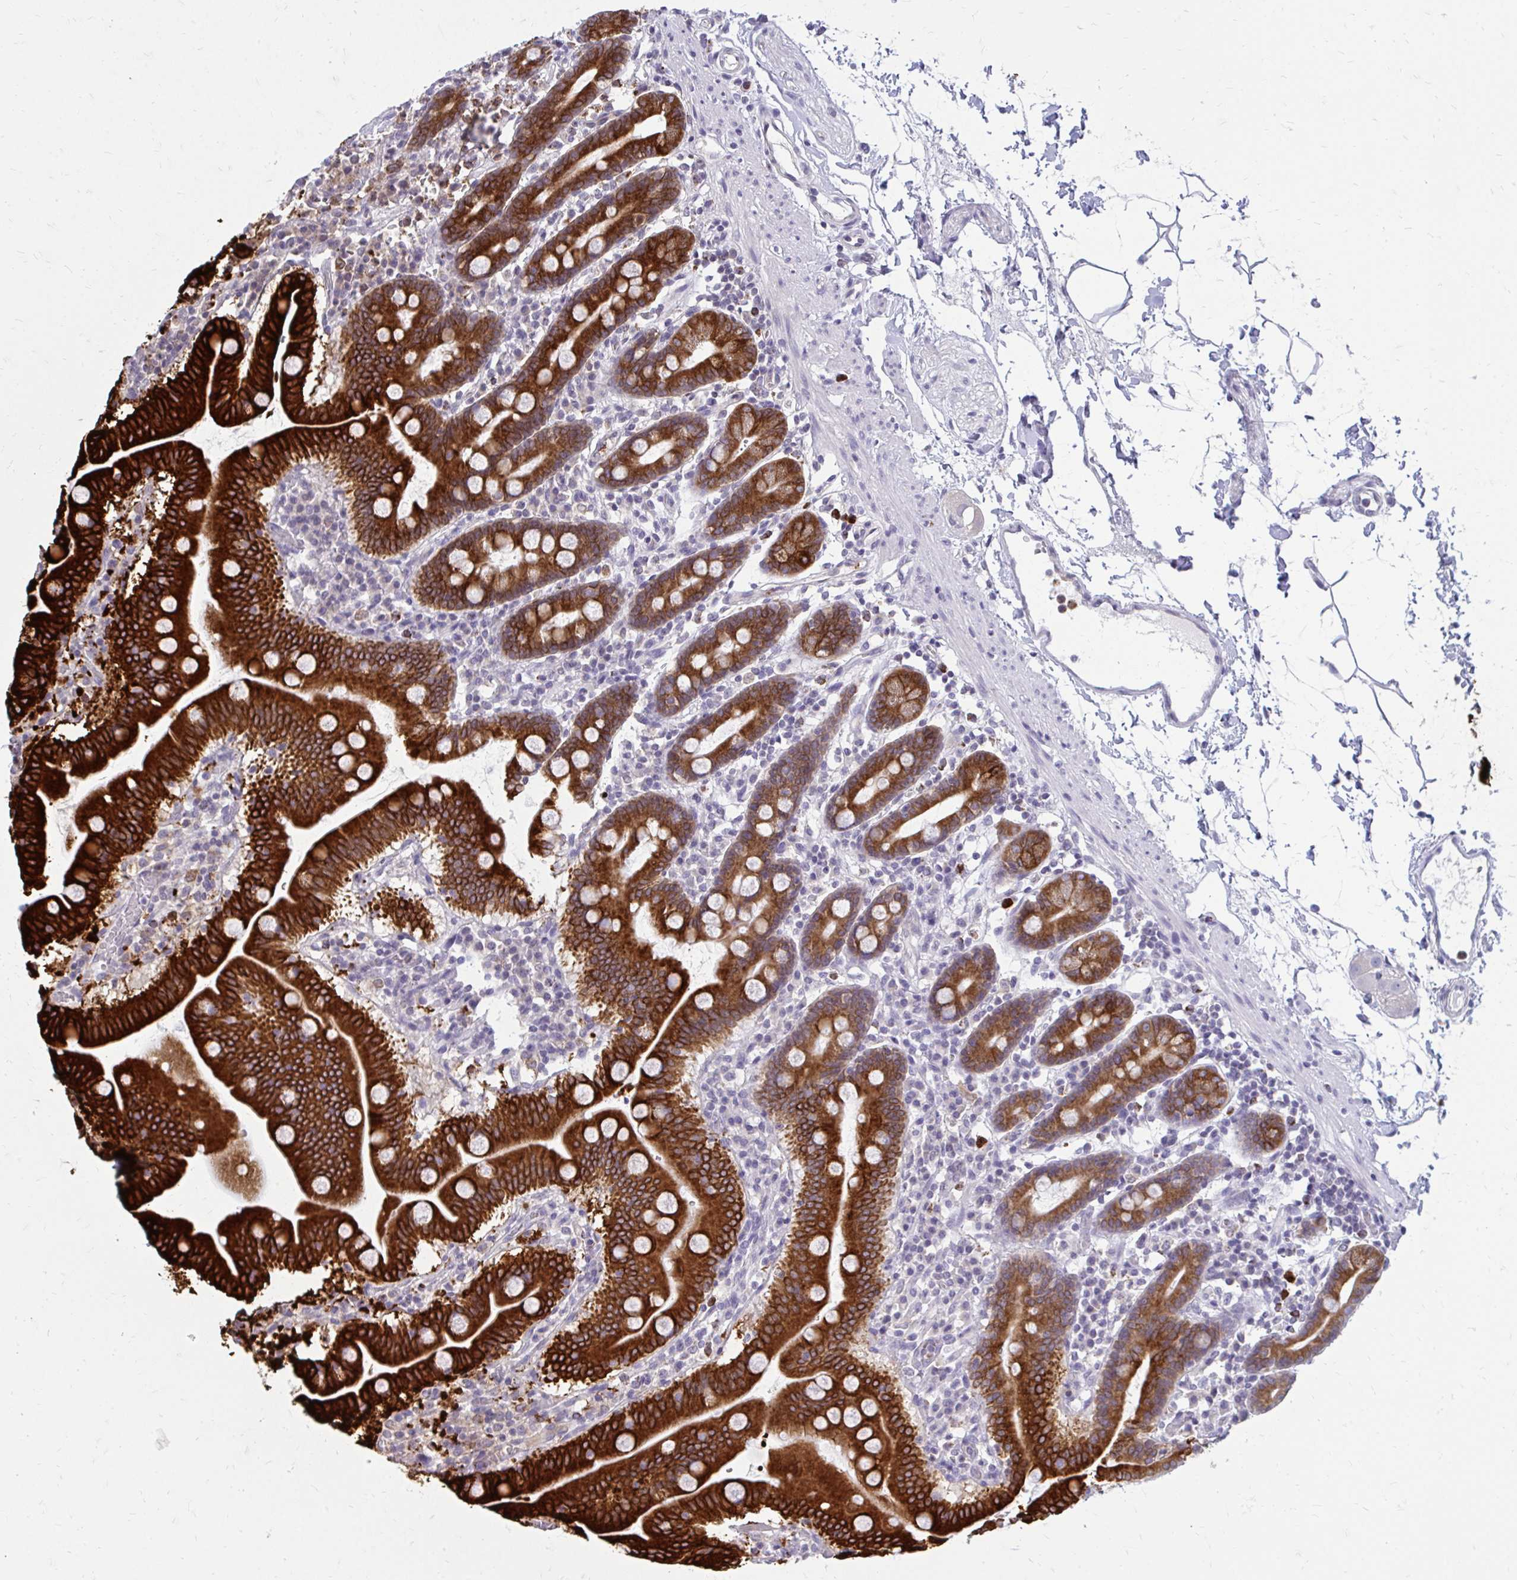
{"staining": {"intensity": "strong", "quantity": ">75%", "location": "cytoplasmic/membranous"}, "tissue": "duodenum", "cell_type": "Glandular cells", "image_type": "normal", "snomed": [{"axis": "morphology", "description": "Normal tissue, NOS"}, {"axis": "topography", "description": "Pancreas"}, {"axis": "topography", "description": "Duodenum"}], "caption": "DAB (3,3'-diaminobenzidine) immunohistochemical staining of unremarkable duodenum shows strong cytoplasmic/membranous protein staining in about >75% of glandular cells.", "gene": "ACSL5", "patient": {"sex": "male", "age": 59}}